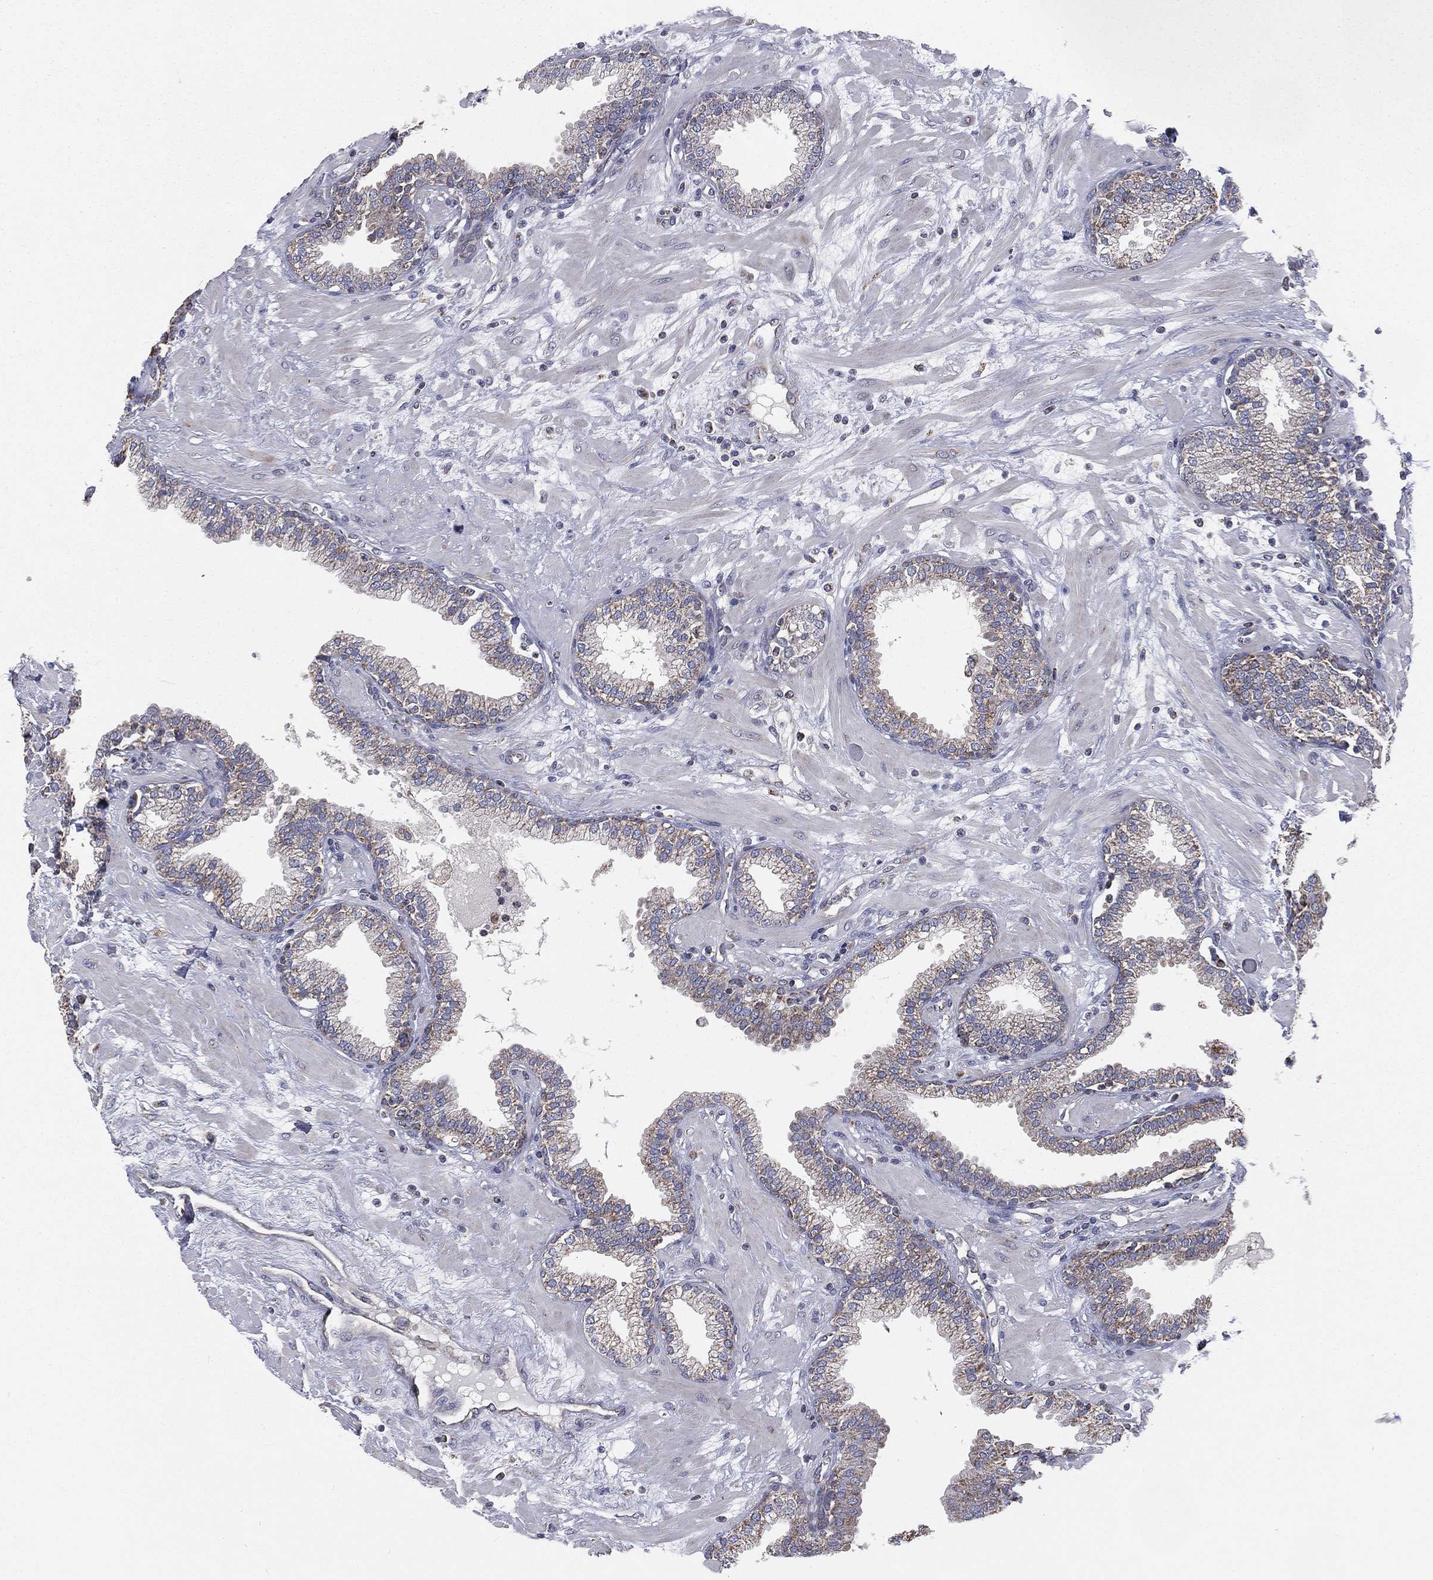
{"staining": {"intensity": "weak", "quantity": "25%-75%", "location": "cytoplasmic/membranous"}, "tissue": "prostate", "cell_type": "Glandular cells", "image_type": "normal", "snomed": [{"axis": "morphology", "description": "Normal tissue, NOS"}, {"axis": "topography", "description": "Prostate"}], "caption": "IHC image of unremarkable prostate: human prostate stained using immunohistochemistry (IHC) reveals low levels of weak protein expression localized specifically in the cytoplasmic/membranous of glandular cells, appearing as a cytoplasmic/membranous brown color.", "gene": "HADH", "patient": {"sex": "male", "age": 64}}